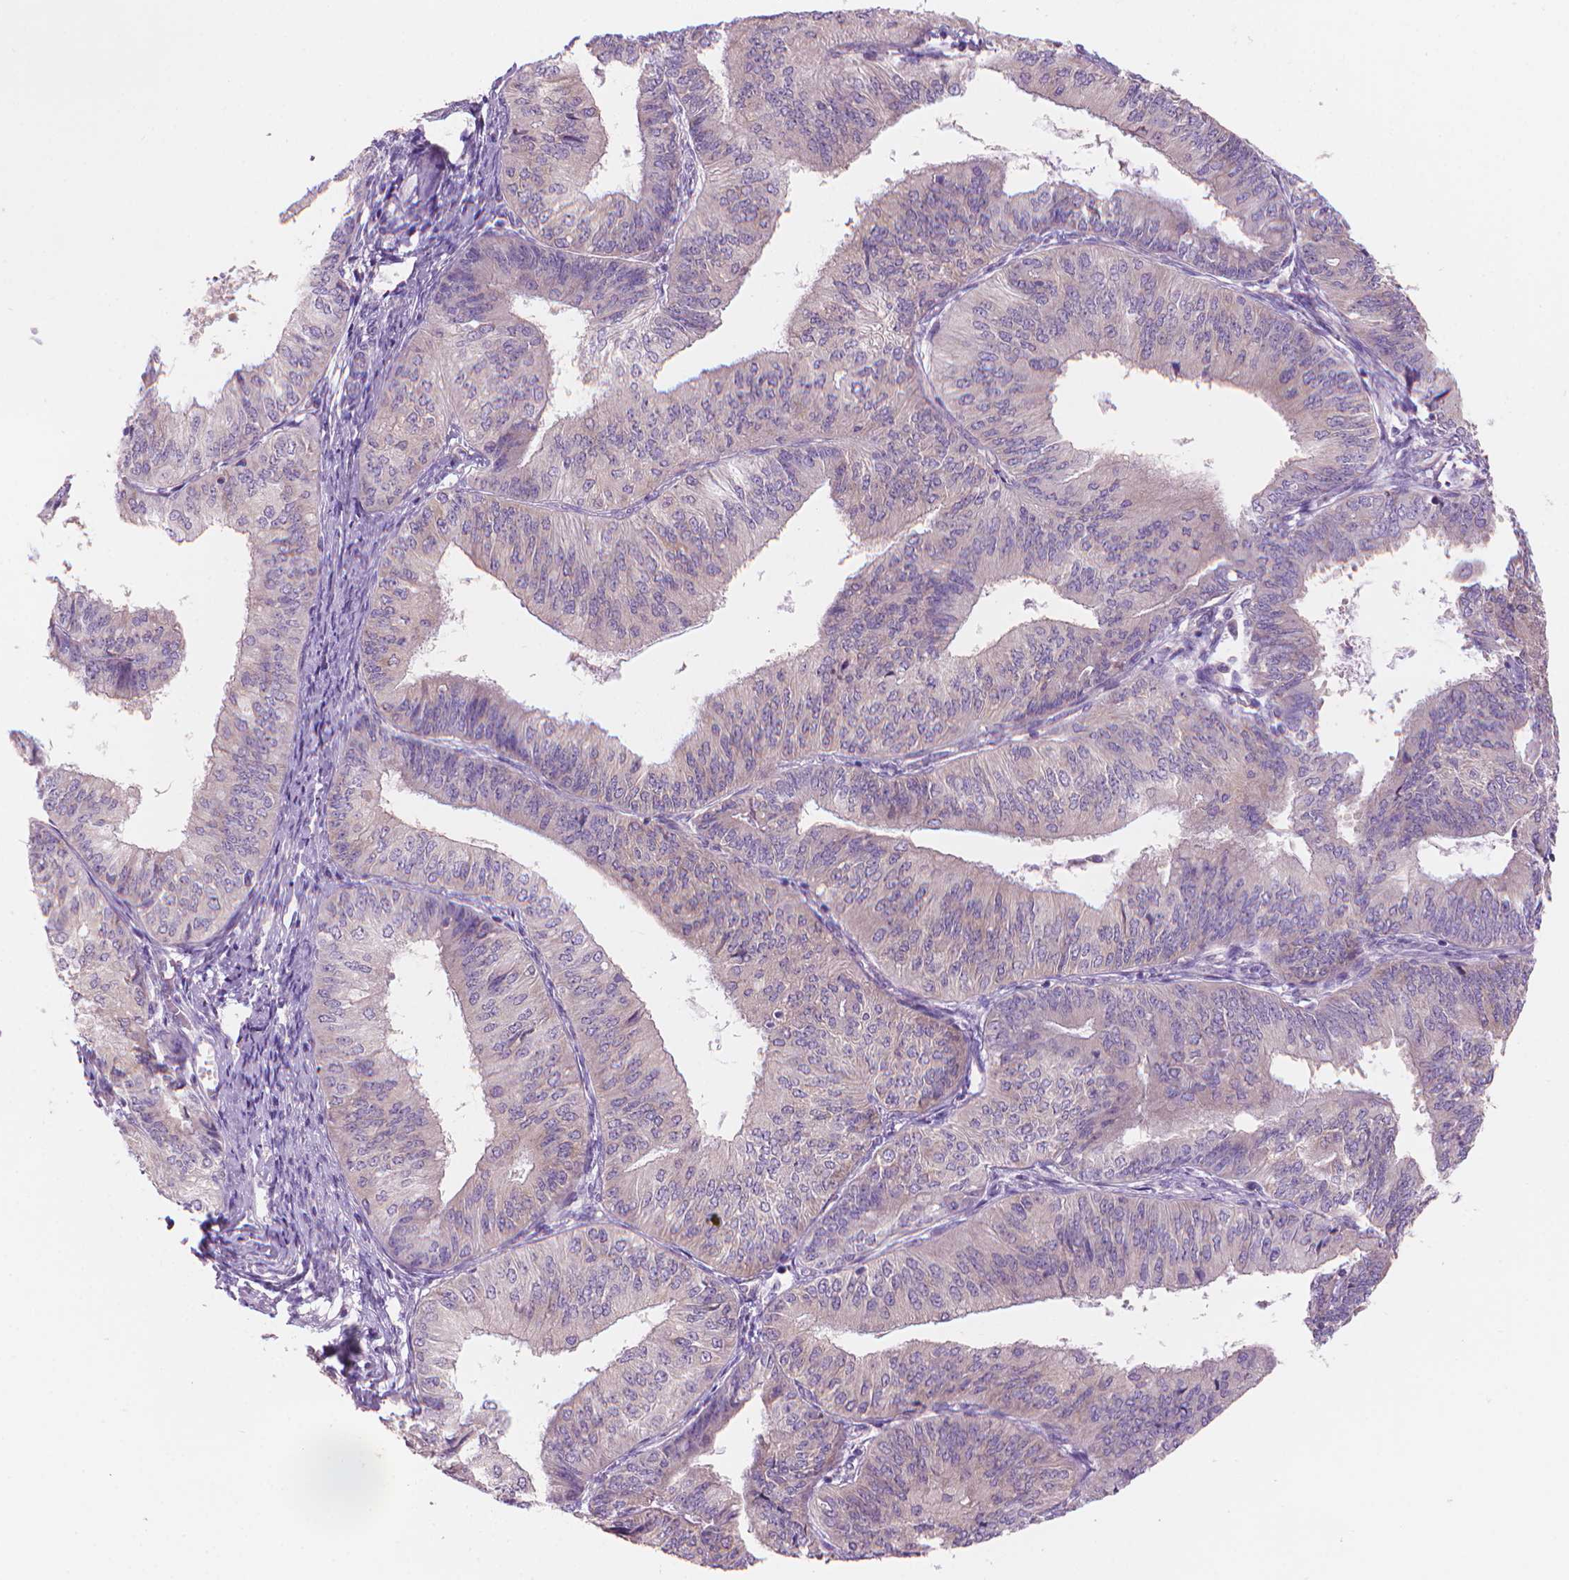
{"staining": {"intensity": "negative", "quantity": "none", "location": "none"}, "tissue": "endometrial cancer", "cell_type": "Tumor cells", "image_type": "cancer", "snomed": [{"axis": "morphology", "description": "Adenocarcinoma, NOS"}, {"axis": "topography", "description": "Endometrium"}], "caption": "Tumor cells are negative for protein expression in human endometrial cancer. Brightfield microscopy of immunohistochemistry (IHC) stained with DAB (3,3'-diaminobenzidine) (brown) and hematoxylin (blue), captured at high magnification.", "gene": "ENSG00000187186", "patient": {"sex": "female", "age": 58}}